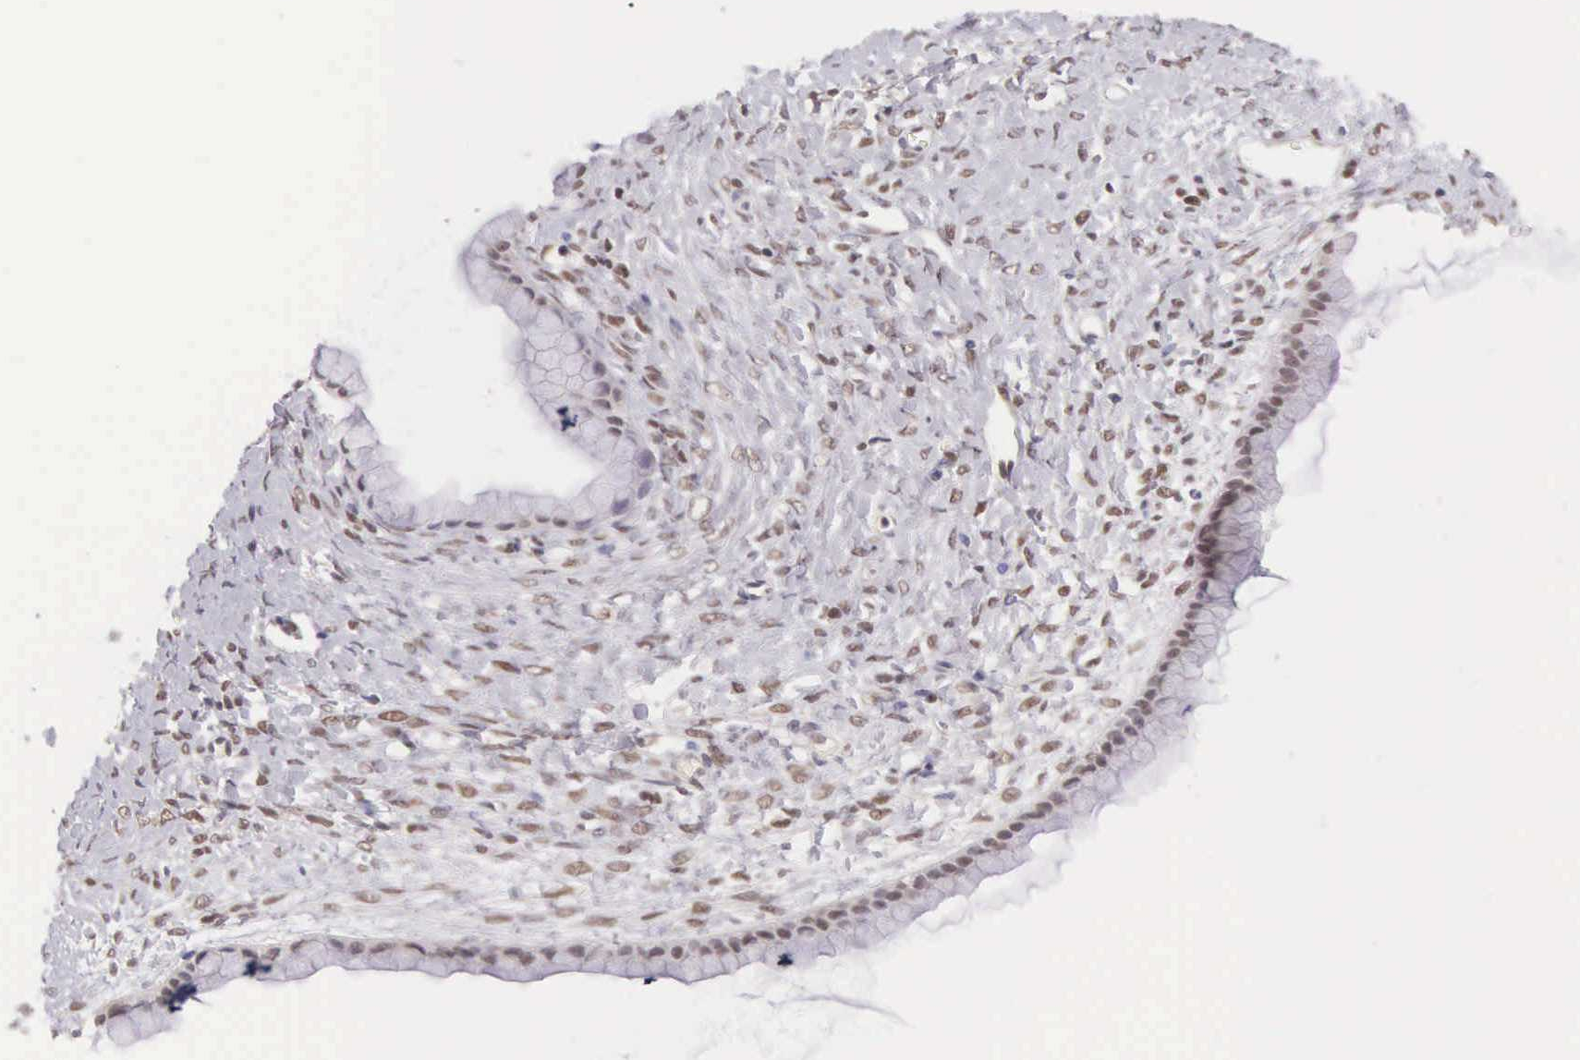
{"staining": {"intensity": "weak", "quantity": "25%-75%", "location": "nuclear"}, "tissue": "ovarian cancer", "cell_type": "Tumor cells", "image_type": "cancer", "snomed": [{"axis": "morphology", "description": "Cystadenocarcinoma, mucinous, NOS"}, {"axis": "topography", "description": "Ovary"}], "caption": "Ovarian mucinous cystadenocarcinoma stained for a protein reveals weak nuclear positivity in tumor cells.", "gene": "CCDC117", "patient": {"sex": "female", "age": 25}}